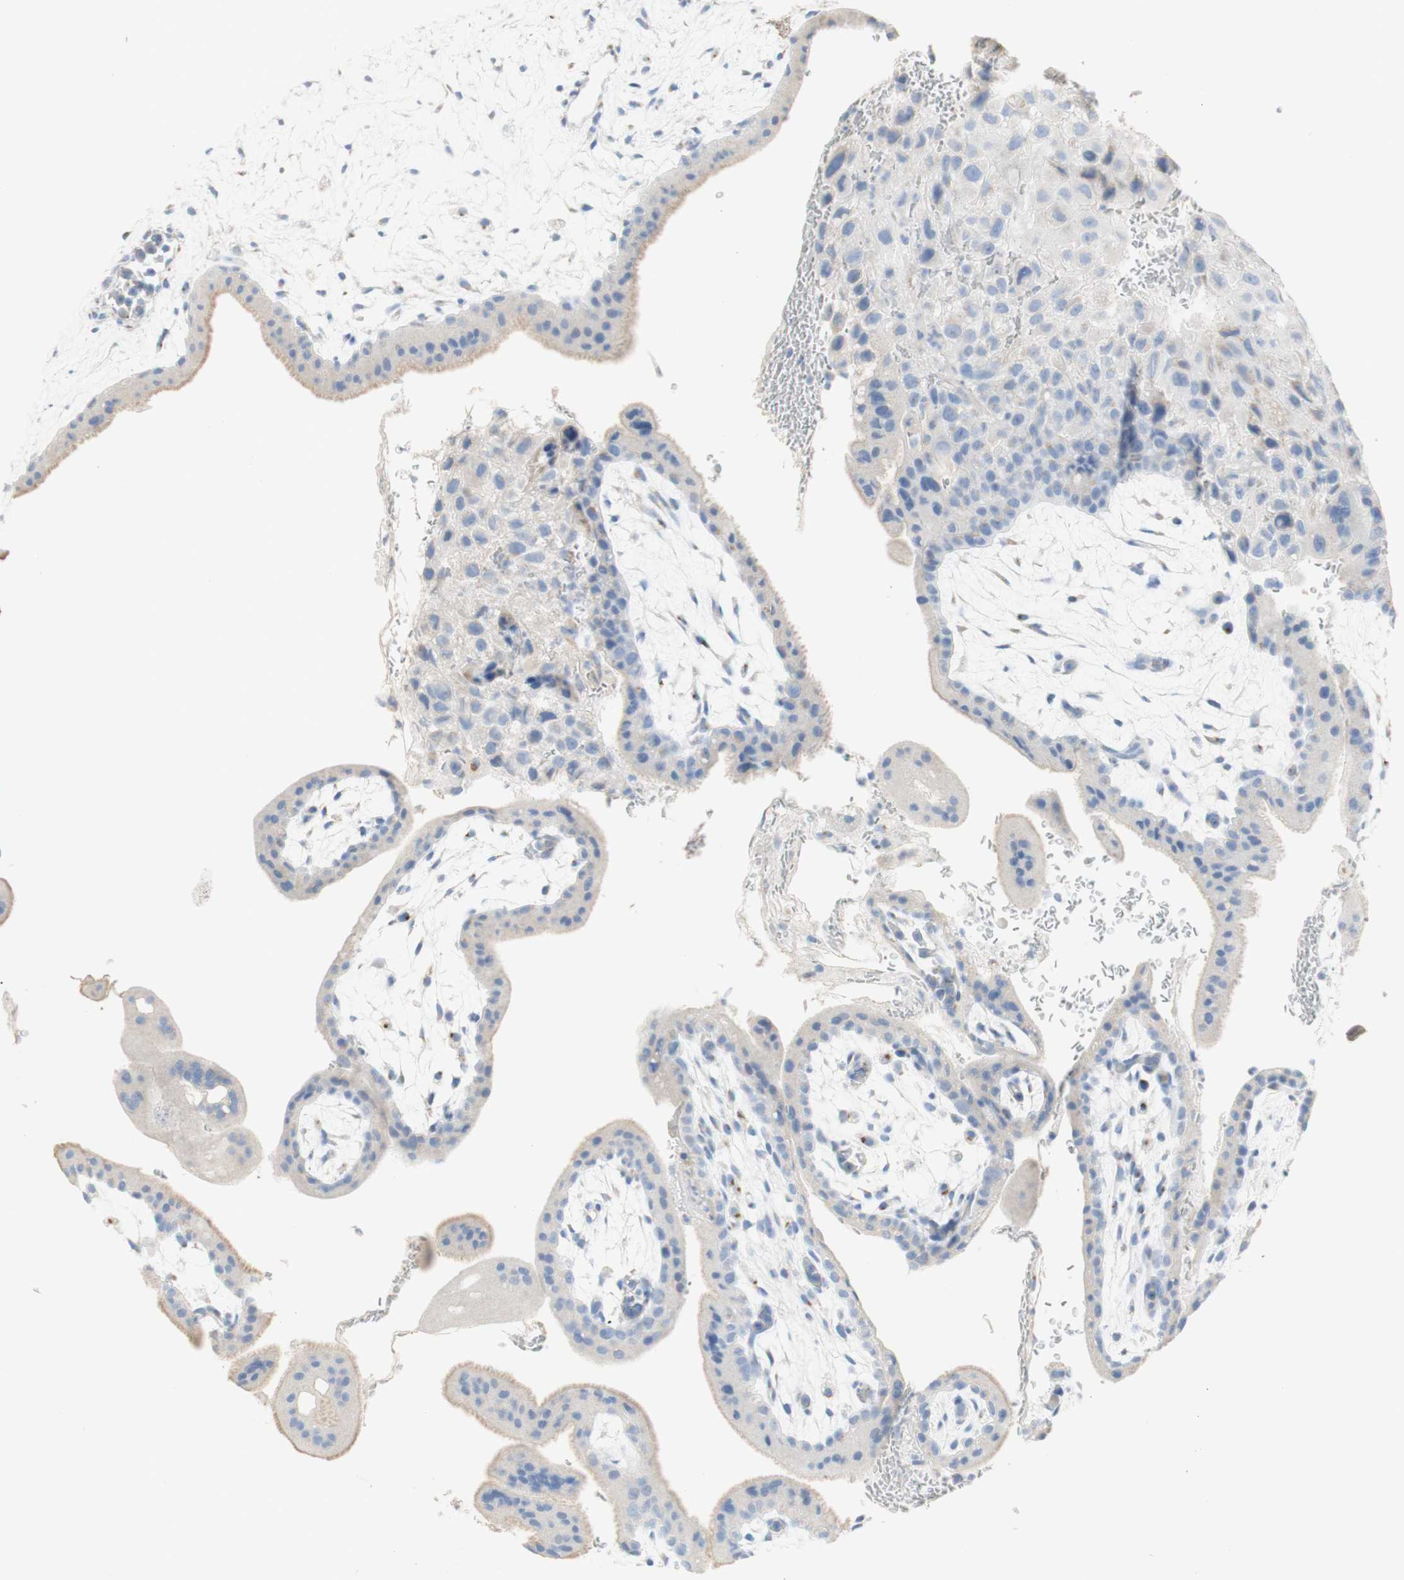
{"staining": {"intensity": "weak", "quantity": ">75%", "location": "cytoplasmic/membranous"}, "tissue": "placenta", "cell_type": "Decidual cells", "image_type": "normal", "snomed": [{"axis": "morphology", "description": "Normal tissue, NOS"}, {"axis": "topography", "description": "Placenta"}], "caption": "Immunohistochemical staining of normal human placenta shows low levels of weak cytoplasmic/membranous staining in approximately >75% of decidual cells.", "gene": "MANEA", "patient": {"sex": "female", "age": 35}}